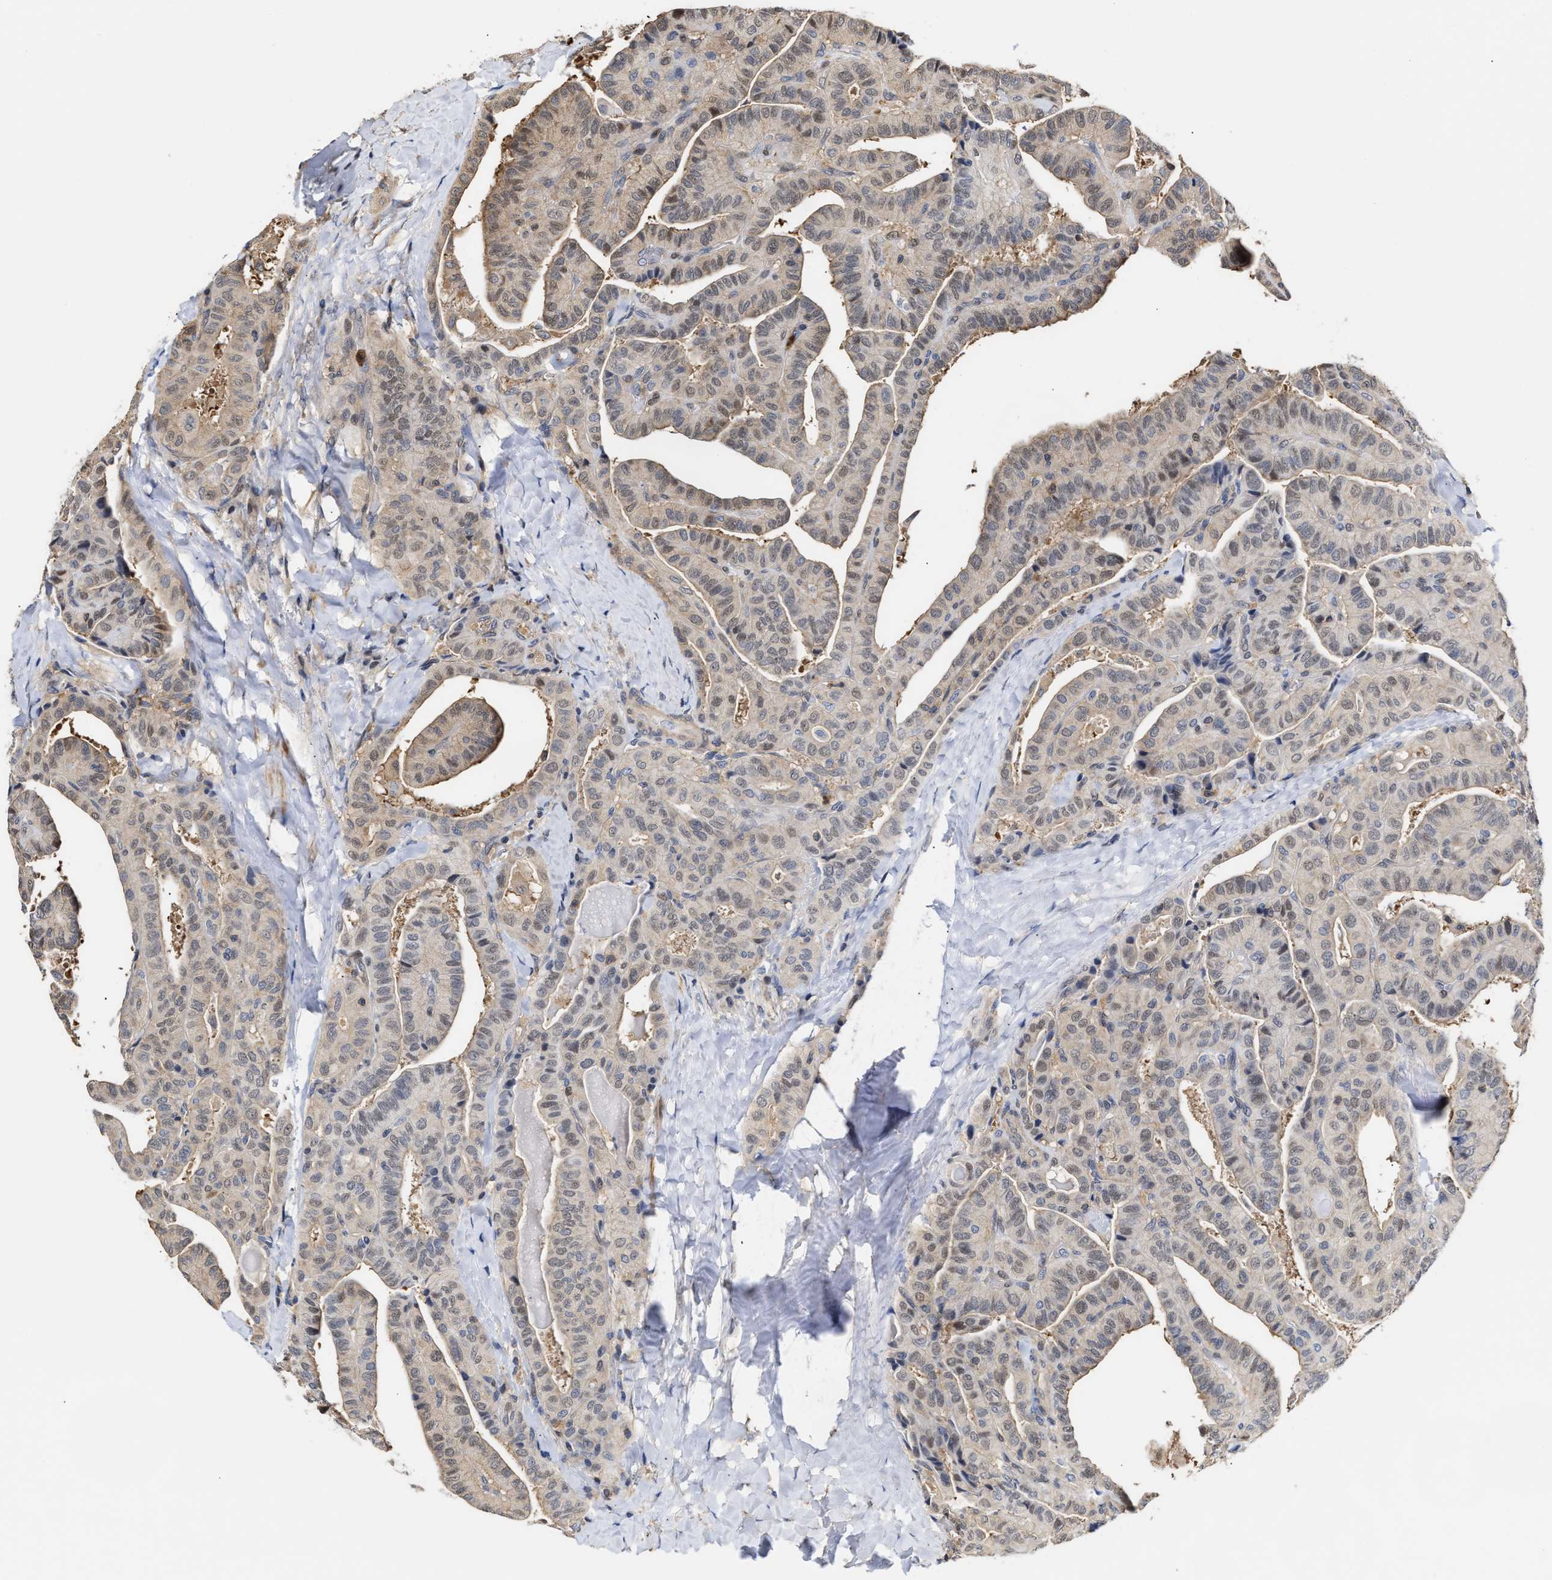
{"staining": {"intensity": "weak", "quantity": "25%-75%", "location": "cytoplasmic/membranous"}, "tissue": "thyroid cancer", "cell_type": "Tumor cells", "image_type": "cancer", "snomed": [{"axis": "morphology", "description": "Papillary adenocarcinoma, NOS"}, {"axis": "topography", "description": "Thyroid gland"}], "caption": "IHC staining of papillary adenocarcinoma (thyroid), which displays low levels of weak cytoplasmic/membranous staining in about 25%-75% of tumor cells indicating weak cytoplasmic/membranous protein staining. The staining was performed using DAB (brown) for protein detection and nuclei were counterstained in hematoxylin (blue).", "gene": "KLHDC1", "patient": {"sex": "male", "age": 77}}